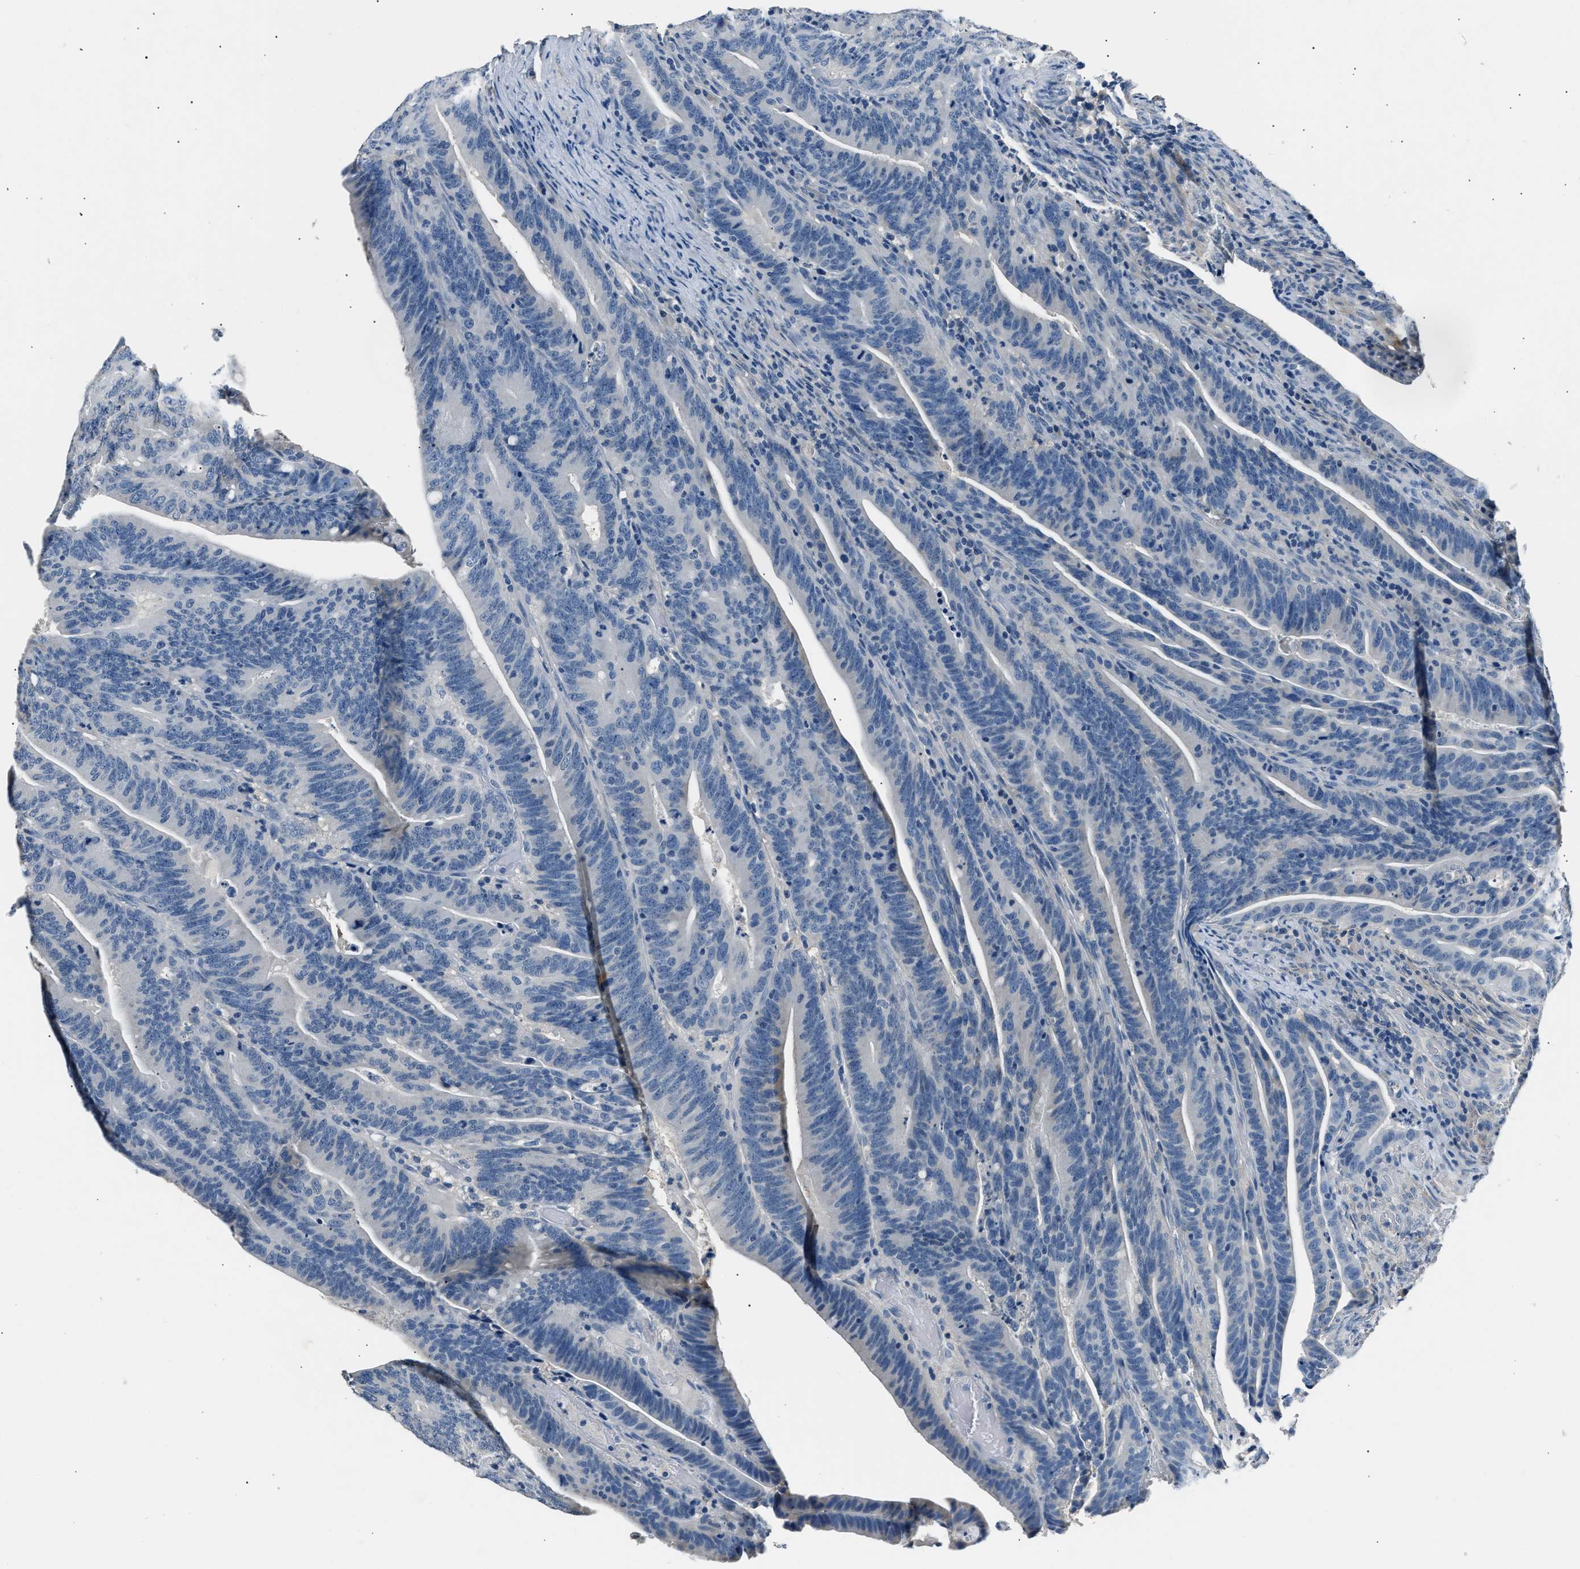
{"staining": {"intensity": "negative", "quantity": "none", "location": "none"}, "tissue": "colorectal cancer", "cell_type": "Tumor cells", "image_type": "cancer", "snomed": [{"axis": "morphology", "description": "Adenocarcinoma, NOS"}, {"axis": "topography", "description": "Colon"}], "caption": "Micrograph shows no protein expression in tumor cells of adenocarcinoma (colorectal) tissue.", "gene": "INHA", "patient": {"sex": "female", "age": 66}}